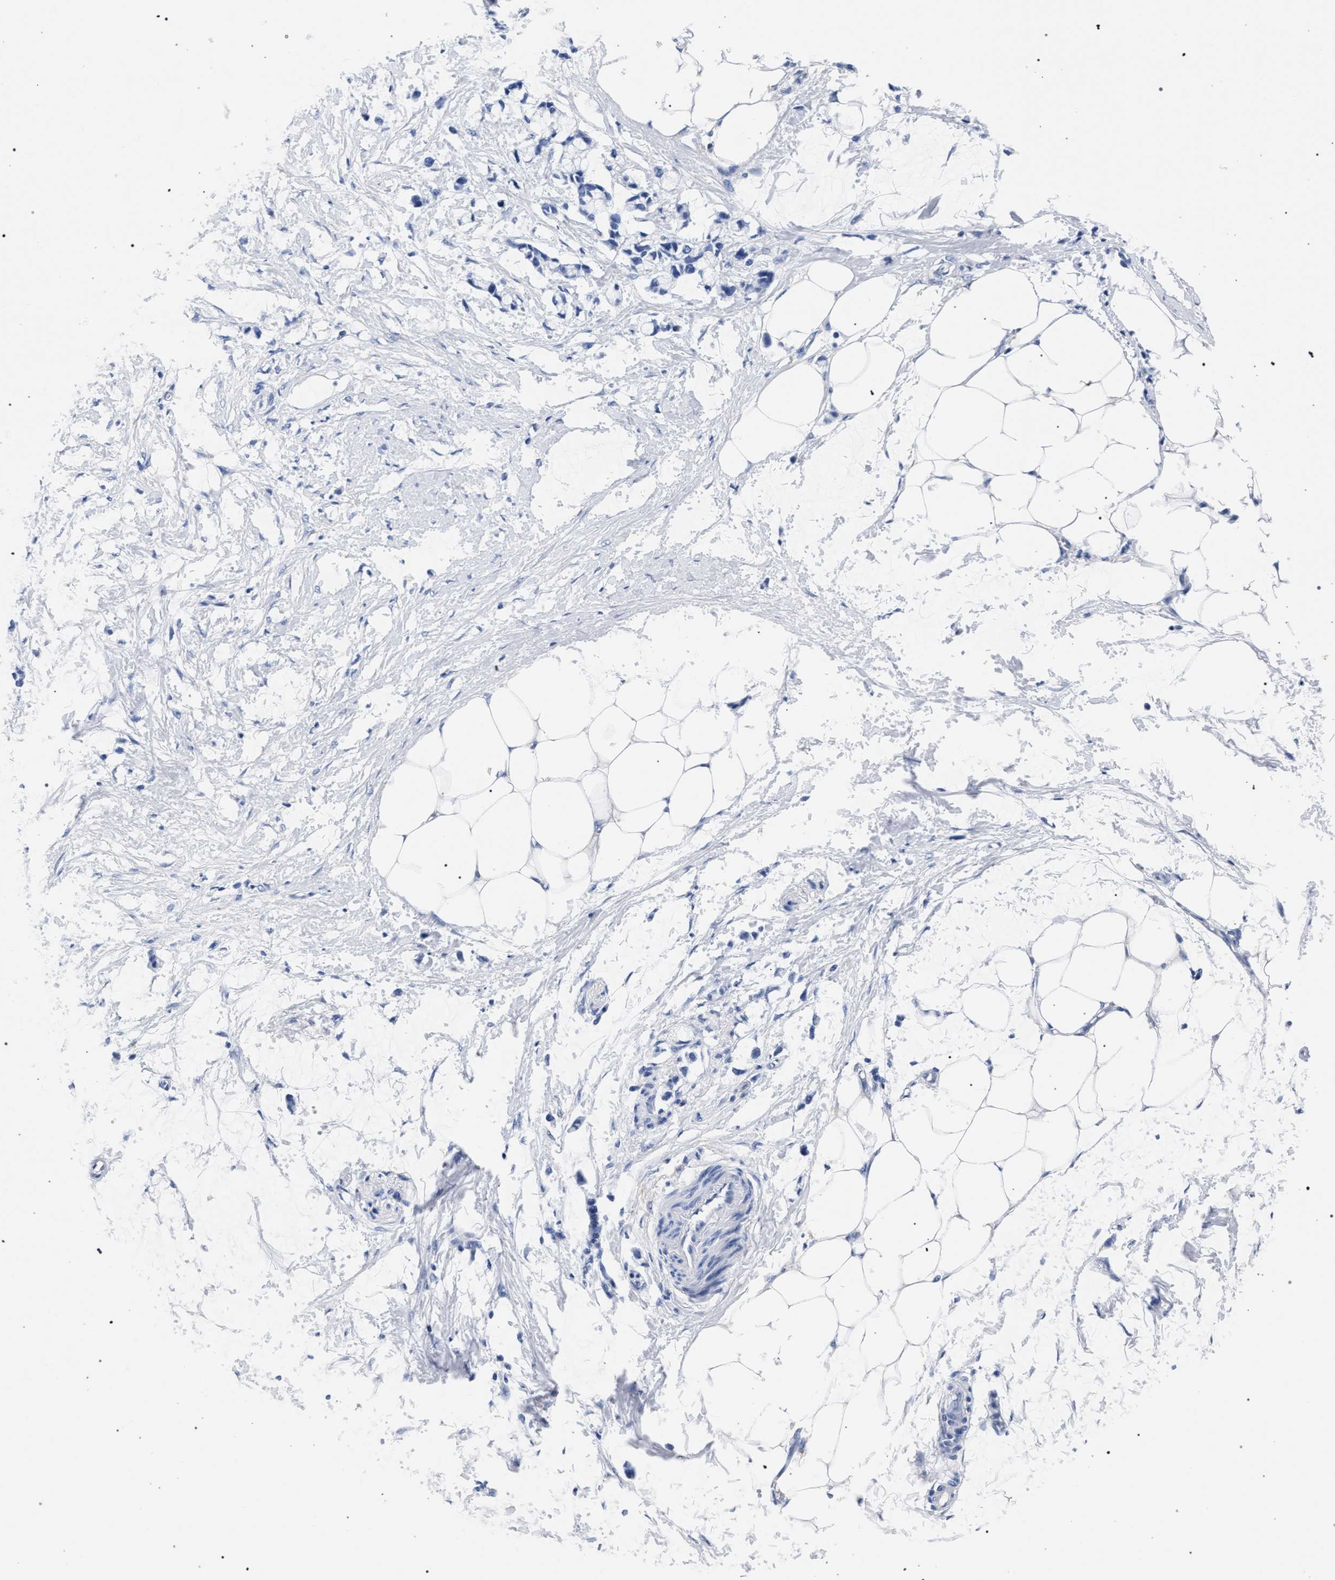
{"staining": {"intensity": "negative", "quantity": "none", "location": "none"}, "tissue": "smooth muscle", "cell_type": "Smooth muscle cells", "image_type": "normal", "snomed": [{"axis": "morphology", "description": "Normal tissue, NOS"}, {"axis": "morphology", "description": "Adenocarcinoma, NOS"}, {"axis": "topography", "description": "Smooth muscle"}, {"axis": "topography", "description": "Colon"}], "caption": "There is no significant expression in smooth muscle cells of smooth muscle.", "gene": "AKAP4", "patient": {"sex": "male", "age": 14}}